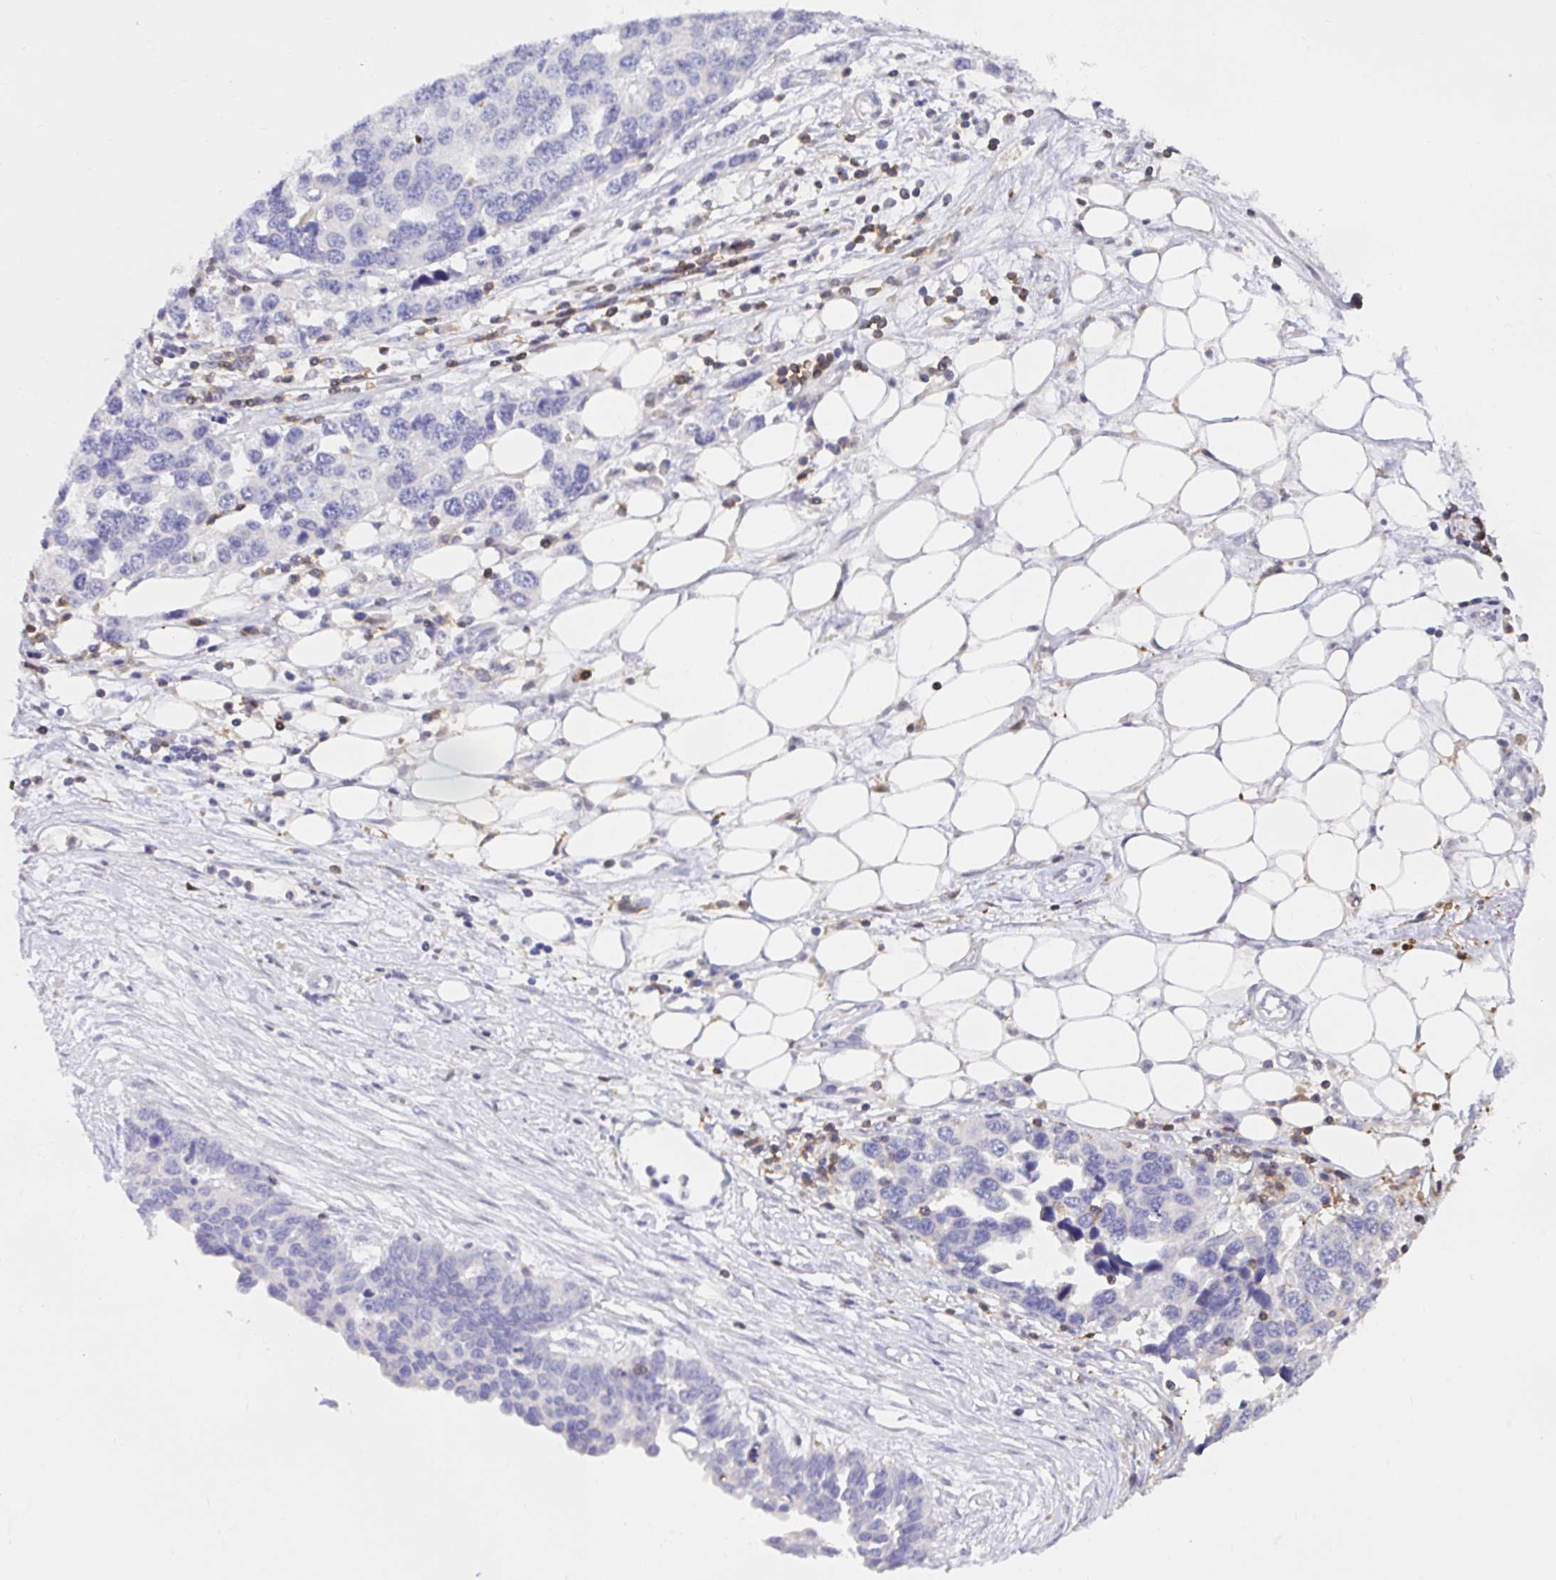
{"staining": {"intensity": "negative", "quantity": "none", "location": "none"}, "tissue": "ovarian cancer", "cell_type": "Tumor cells", "image_type": "cancer", "snomed": [{"axis": "morphology", "description": "Cystadenocarcinoma, serous, NOS"}, {"axis": "topography", "description": "Ovary"}], "caption": "Micrograph shows no significant protein expression in tumor cells of ovarian serous cystadenocarcinoma.", "gene": "SKAP1", "patient": {"sex": "female", "age": 76}}